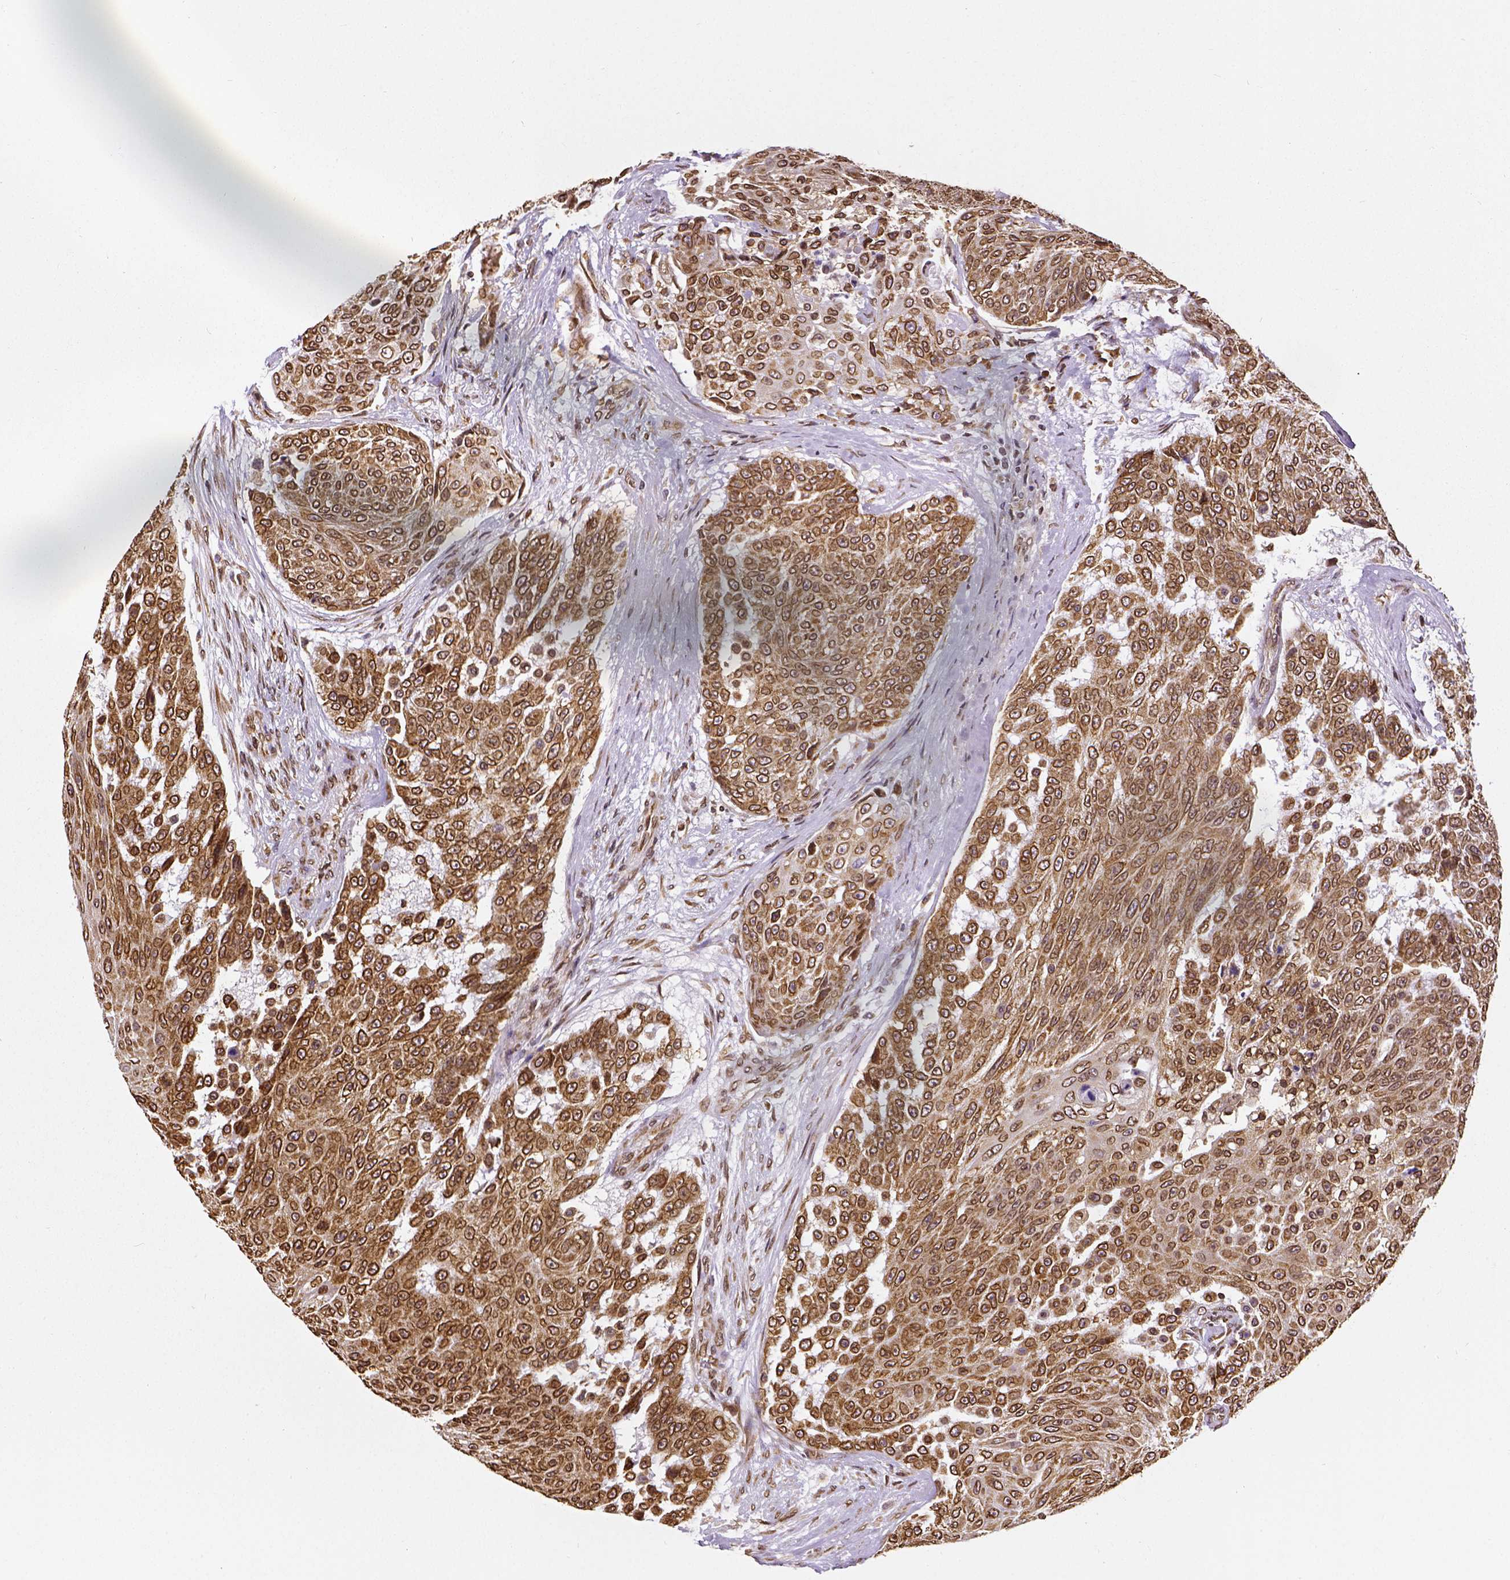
{"staining": {"intensity": "strong", "quantity": ">75%", "location": "cytoplasmic/membranous,nuclear"}, "tissue": "urothelial cancer", "cell_type": "Tumor cells", "image_type": "cancer", "snomed": [{"axis": "morphology", "description": "Urothelial carcinoma, High grade"}, {"axis": "topography", "description": "Urinary bladder"}], "caption": "Protein analysis of urothelial cancer tissue exhibits strong cytoplasmic/membranous and nuclear positivity in approximately >75% of tumor cells. (DAB = brown stain, brightfield microscopy at high magnification).", "gene": "MTDH", "patient": {"sex": "female", "age": 63}}